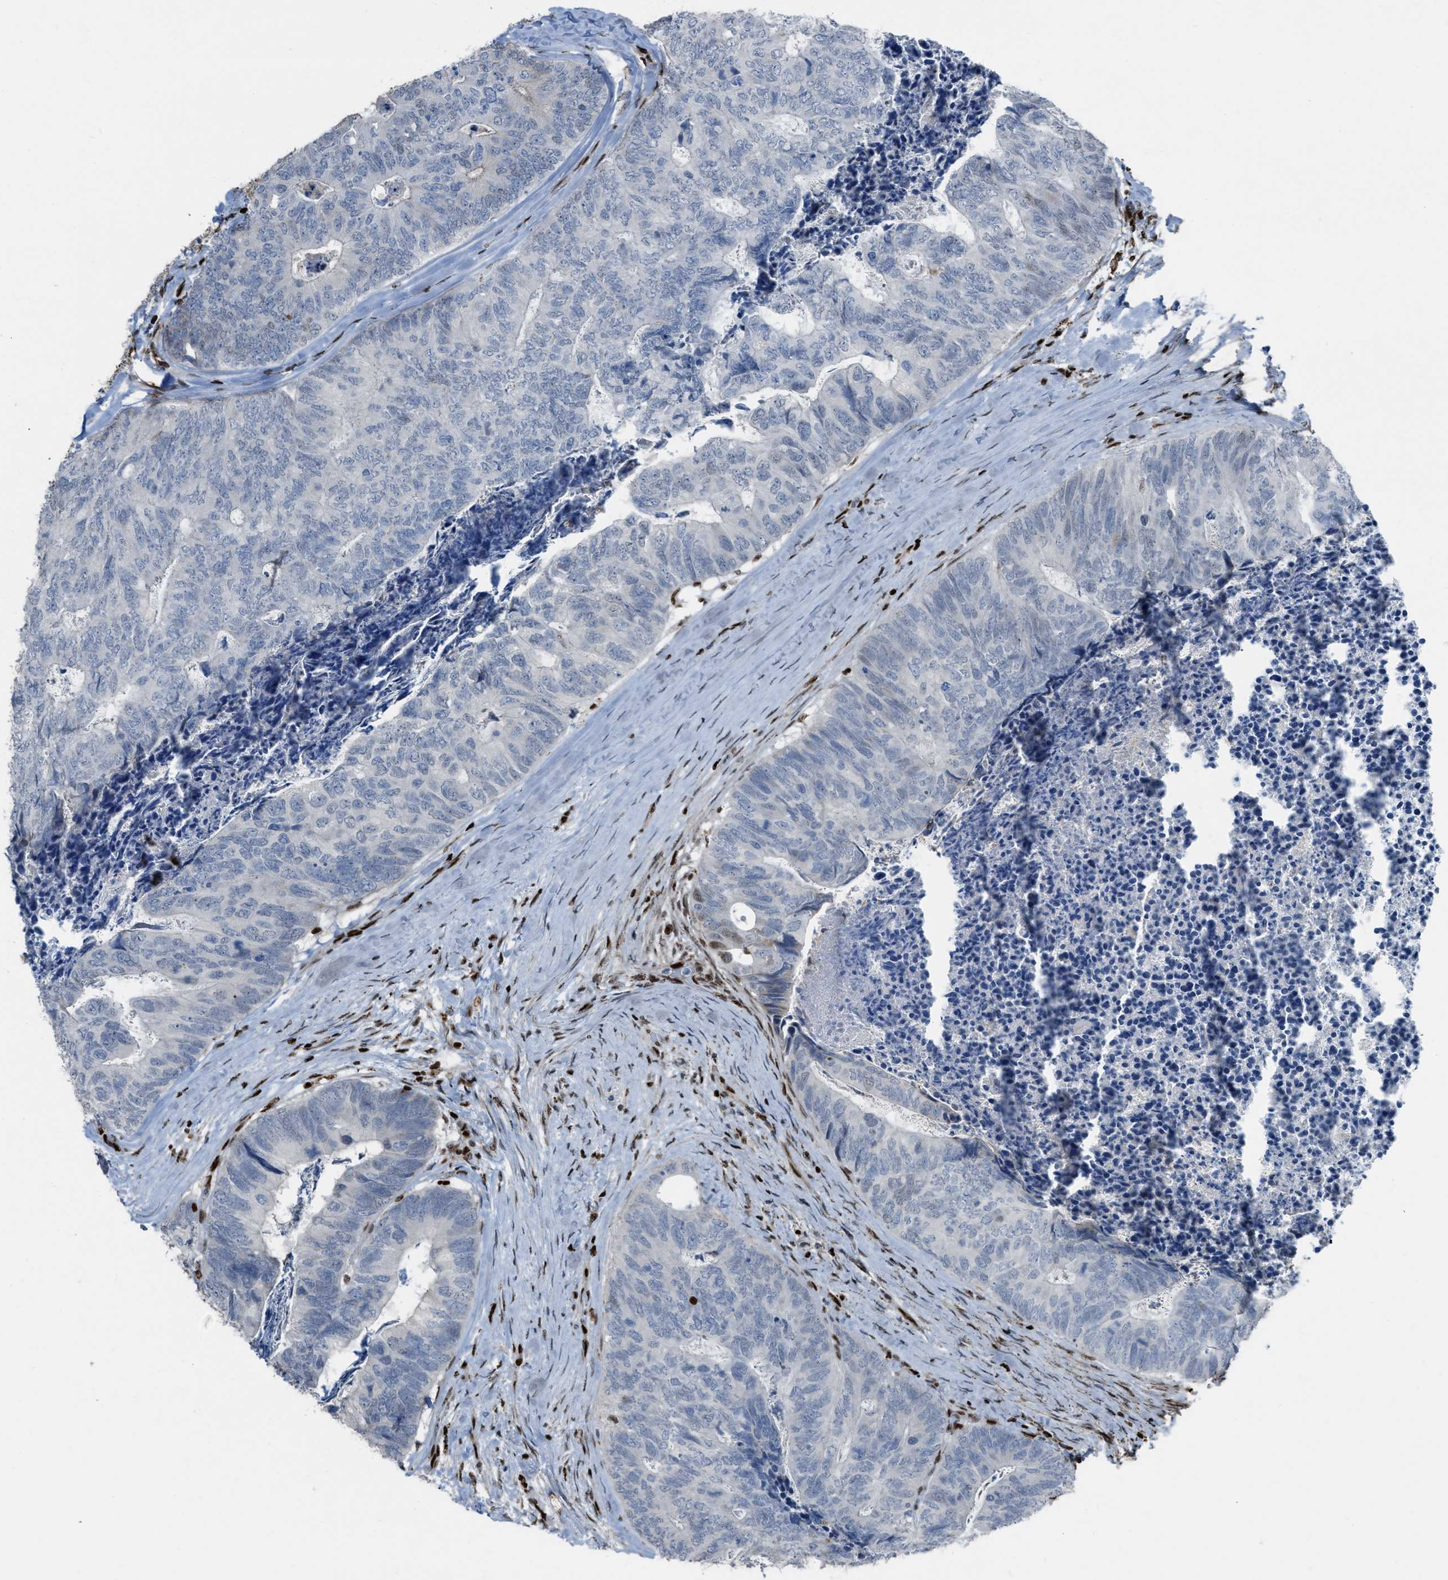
{"staining": {"intensity": "negative", "quantity": "none", "location": "none"}, "tissue": "colorectal cancer", "cell_type": "Tumor cells", "image_type": "cancer", "snomed": [{"axis": "morphology", "description": "Adenocarcinoma, NOS"}, {"axis": "topography", "description": "Colon"}], "caption": "High power microscopy histopathology image of an IHC micrograph of colorectal cancer (adenocarcinoma), revealing no significant expression in tumor cells.", "gene": "SLFN5", "patient": {"sex": "female", "age": 67}}